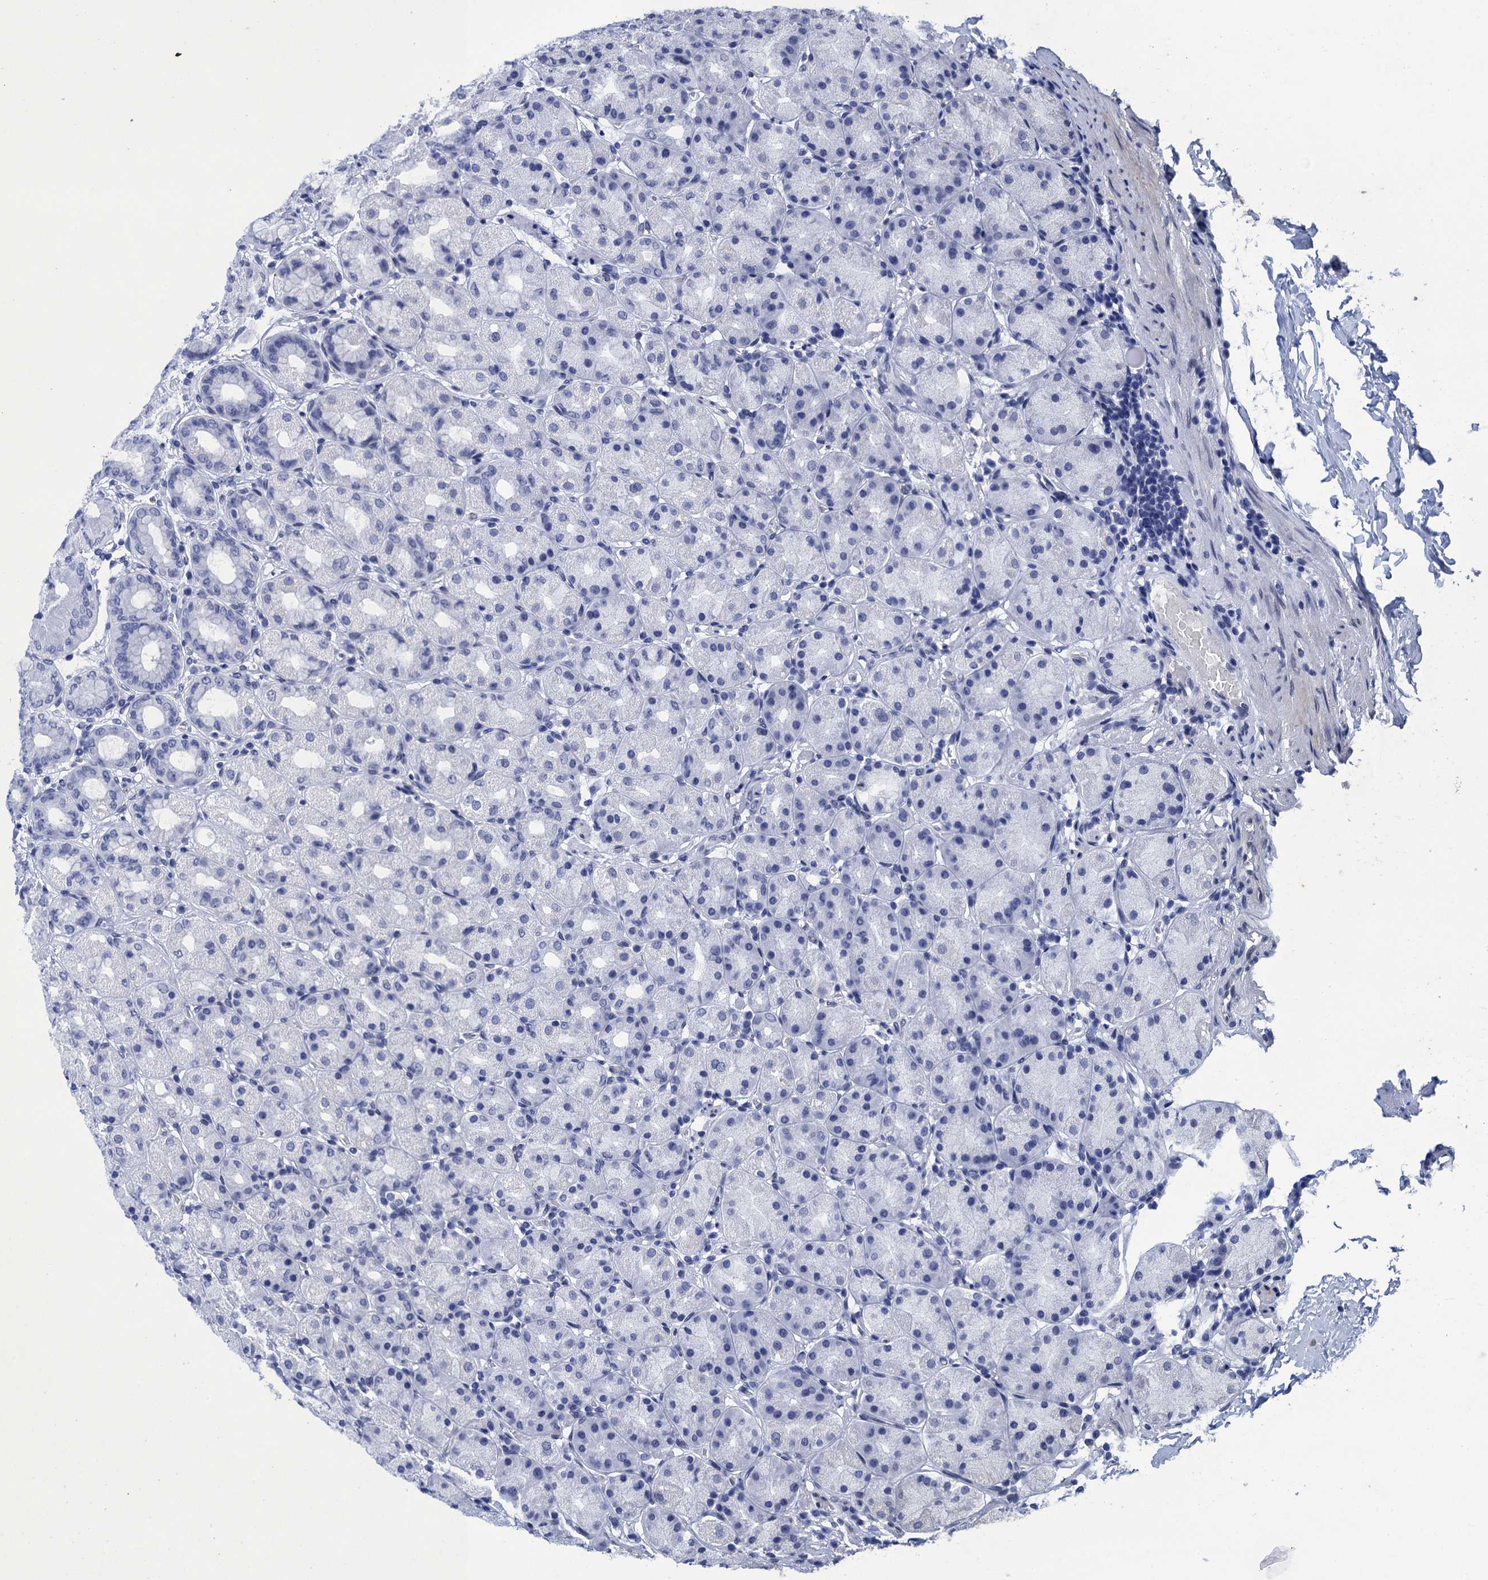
{"staining": {"intensity": "negative", "quantity": "none", "location": "none"}, "tissue": "stomach", "cell_type": "Glandular cells", "image_type": "normal", "snomed": [{"axis": "morphology", "description": "Normal tissue, NOS"}, {"axis": "topography", "description": "Stomach, upper"}], "caption": "IHC micrograph of benign human stomach stained for a protein (brown), which shows no staining in glandular cells. (DAB immunohistochemistry (IHC) visualized using brightfield microscopy, high magnification).", "gene": "METTL25", "patient": {"sex": "male", "age": 68}}